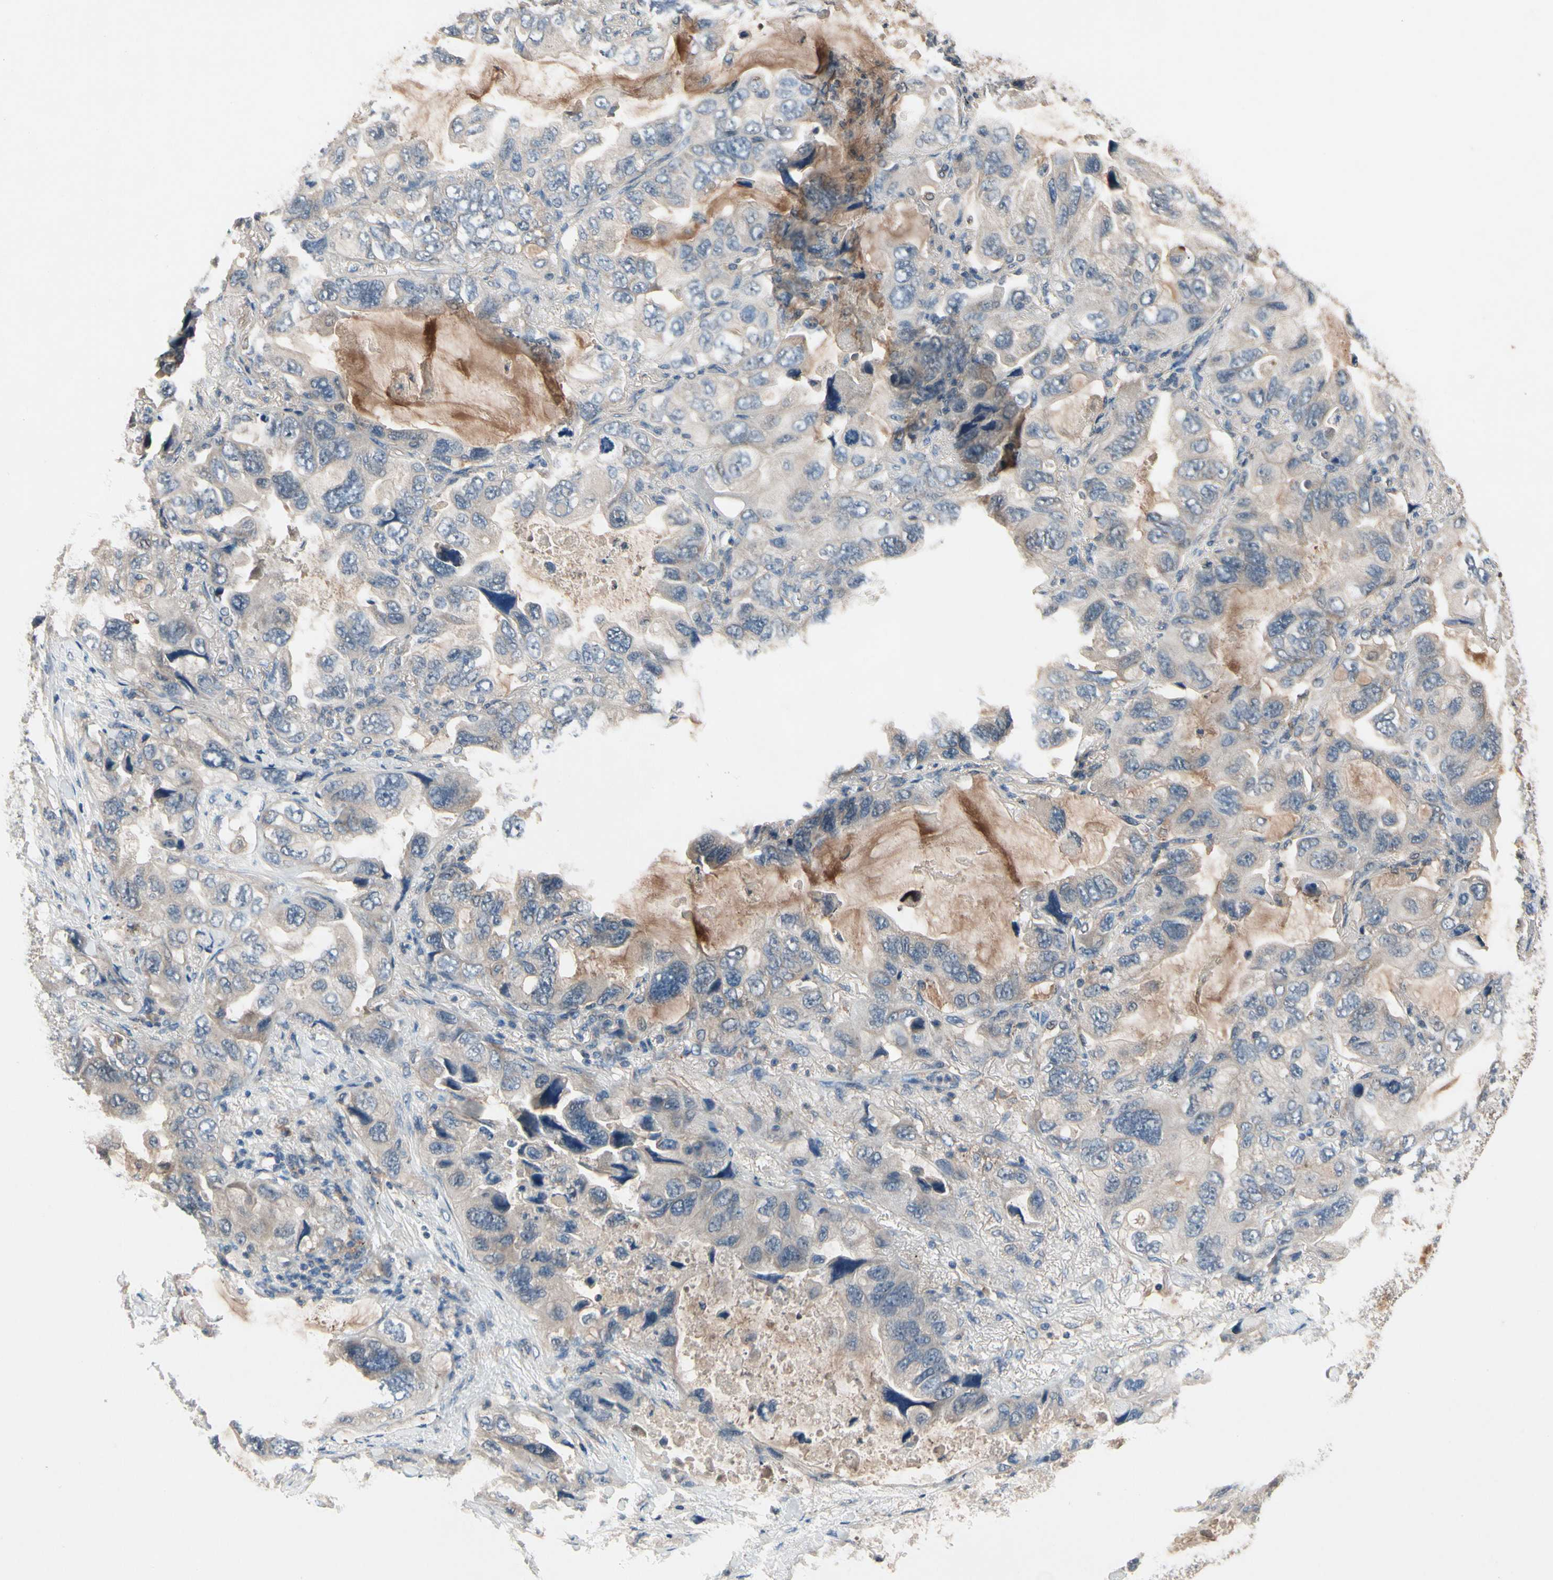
{"staining": {"intensity": "weak", "quantity": "25%-75%", "location": "cytoplasmic/membranous"}, "tissue": "lung cancer", "cell_type": "Tumor cells", "image_type": "cancer", "snomed": [{"axis": "morphology", "description": "Squamous cell carcinoma, NOS"}, {"axis": "topography", "description": "Lung"}], "caption": "This is a micrograph of IHC staining of lung cancer (squamous cell carcinoma), which shows weak staining in the cytoplasmic/membranous of tumor cells.", "gene": "IL1RL1", "patient": {"sex": "female", "age": 73}}